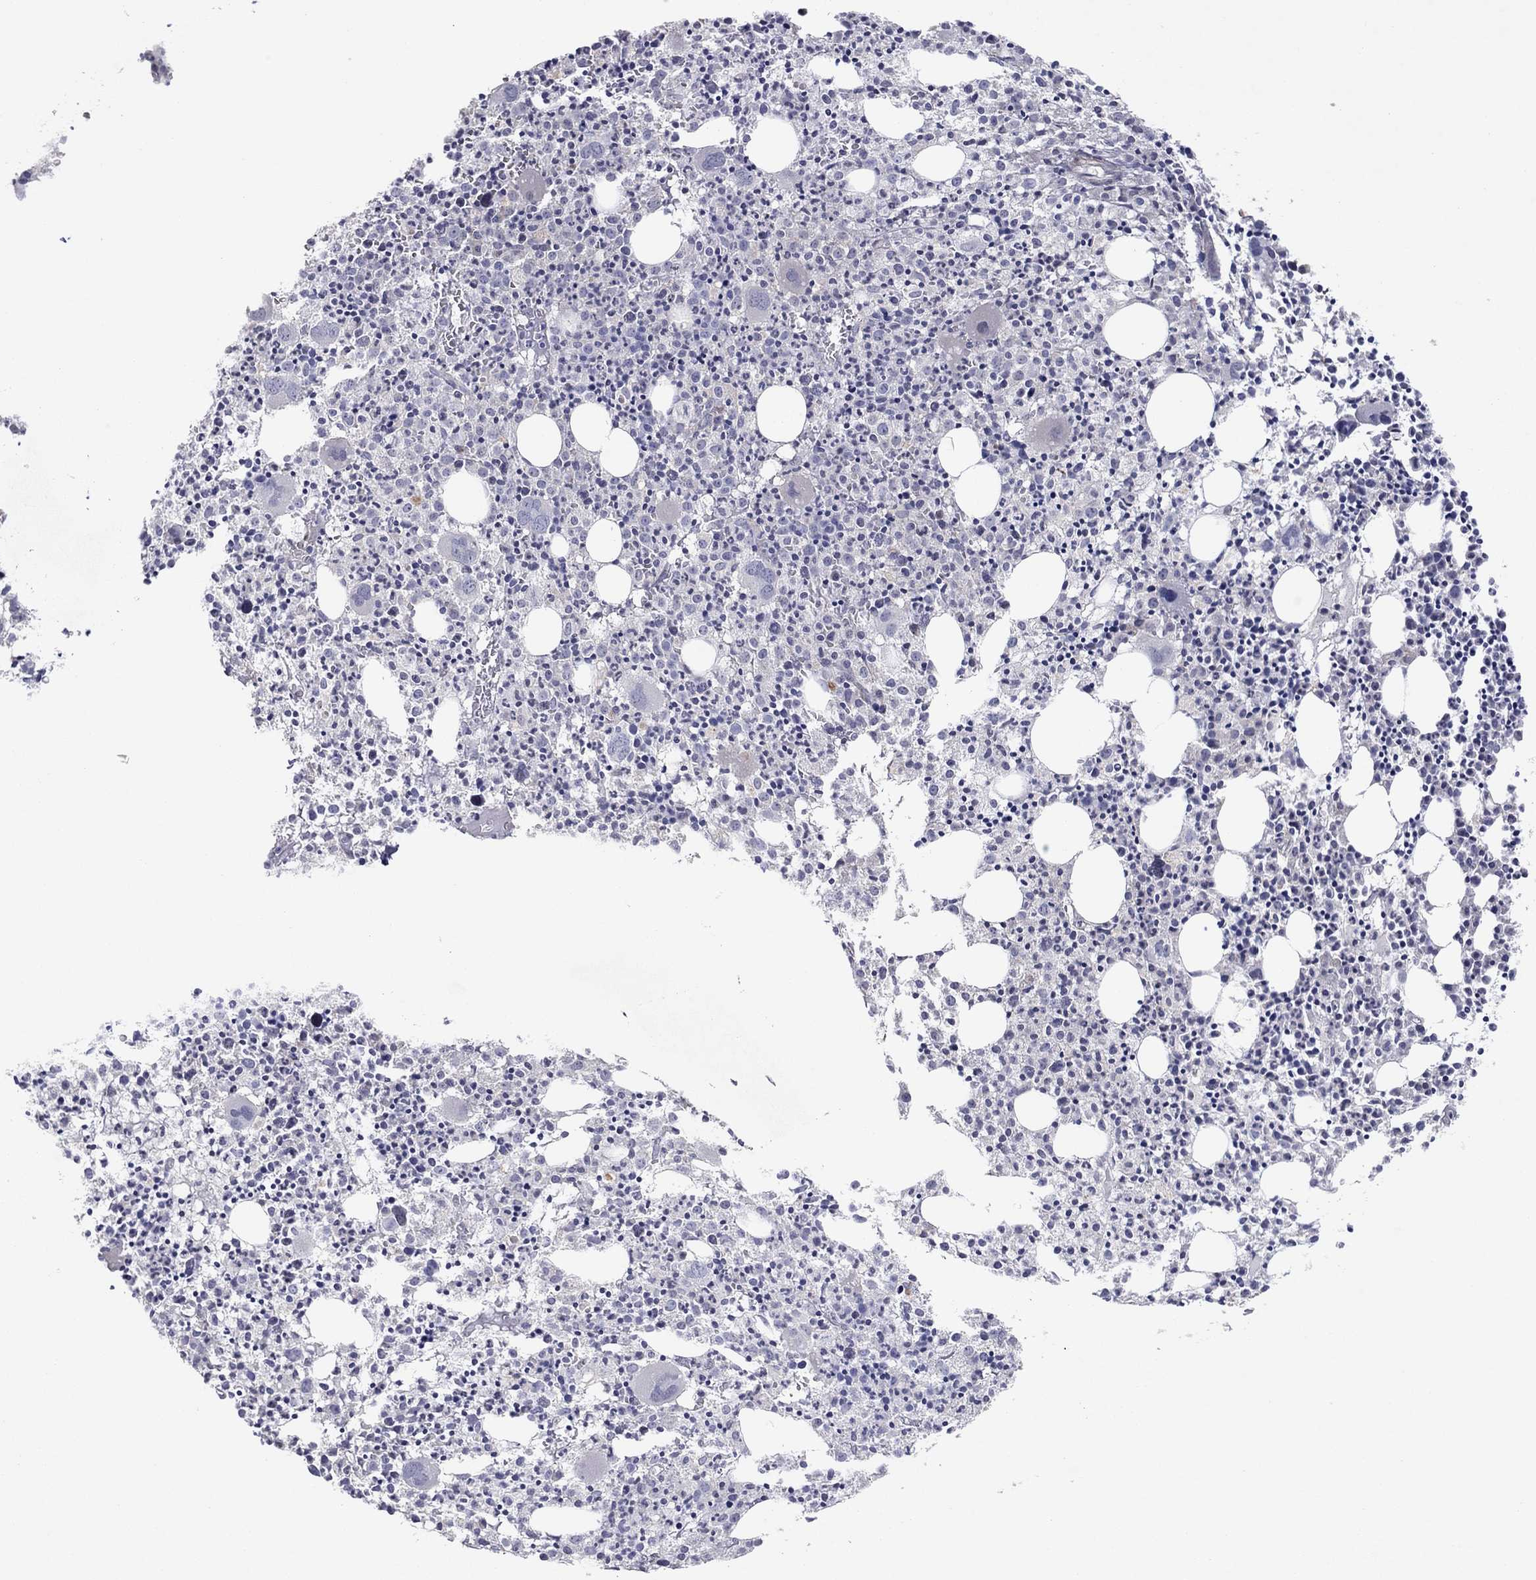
{"staining": {"intensity": "moderate", "quantity": "<25%", "location": "cytoplasmic/membranous"}, "tissue": "bone marrow", "cell_type": "Hematopoietic cells", "image_type": "normal", "snomed": [{"axis": "morphology", "description": "Normal tissue, NOS"}, {"axis": "morphology", "description": "Inflammation, NOS"}, {"axis": "topography", "description": "Bone marrow"}], "caption": "DAB immunohistochemical staining of benign human bone marrow exhibits moderate cytoplasmic/membranous protein expression in approximately <25% of hematopoietic cells.", "gene": "CRACDL", "patient": {"sex": "male", "age": 3}}